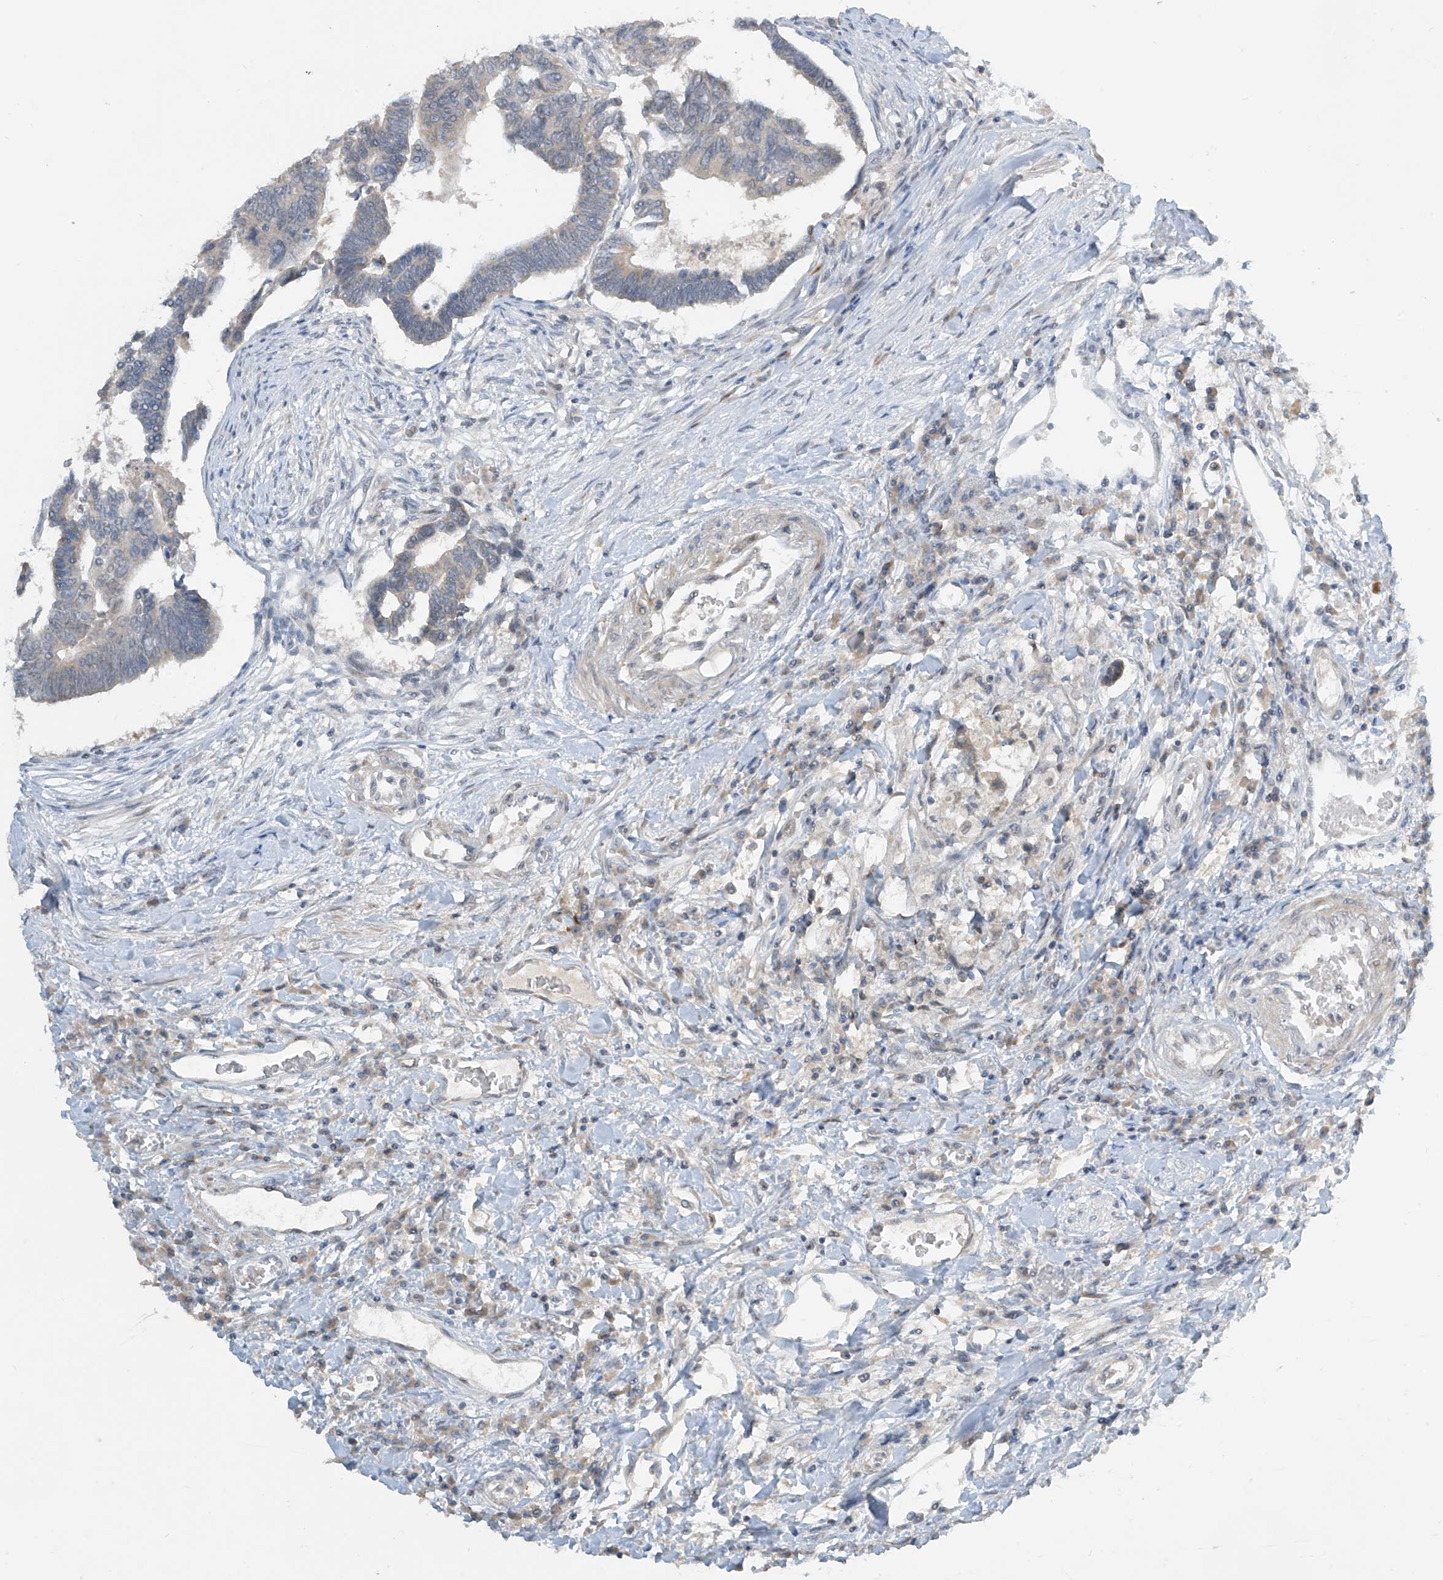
{"staining": {"intensity": "negative", "quantity": "none", "location": "none"}, "tissue": "colorectal cancer", "cell_type": "Tumor cells", "image_type": "cancer", "snomed": [{"axis": "morphology", "description": "Adenocarcinoma, NOS"}, {"axis": "topography", "description": "Rectum"}], "caption": "Colorectal adenocarcinoma was stained to show a protein in brown. There is no significant staining in tumor cells.", "gene": "METAP1D", "patient": {"sex": "female", "age": 65}}